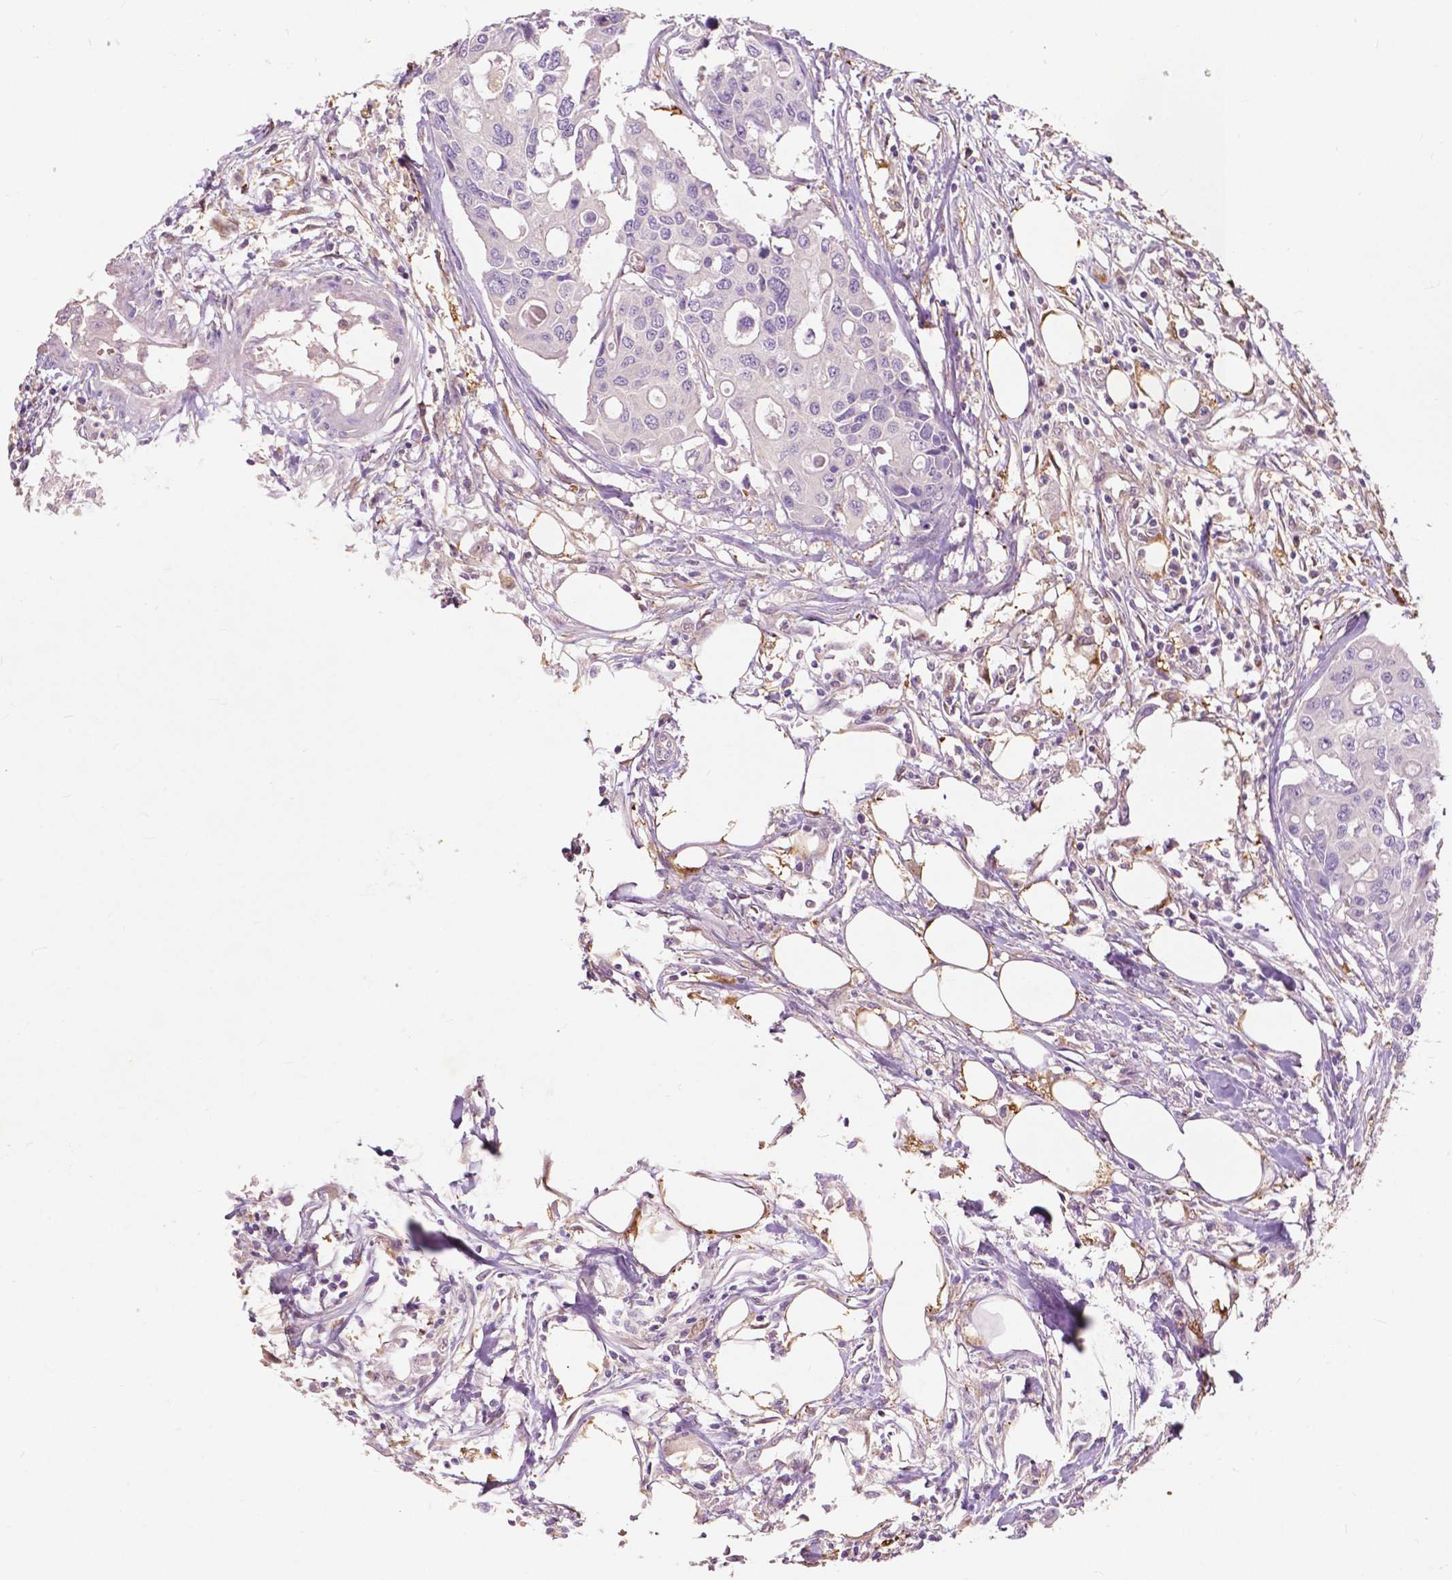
{"staining": {"intensity": "negative", "quantity": "none", "location": "none"}, "tissue": "colorectal cancer", "cell_type": "Tumor cells", "image_type": "cancer", "snomed": [{"axis": "morphology", "description": "Adenocarcinoma, NOS"}, {"axis": "topography", "description": "Colon"}], "caption": "Immunohistochemical staining of human colorectal cancer (adenocarcinoma) shows no significant positivity in tumor cells.", "gene": "GPR37", "patient": {"sex": "male", "age": 77}}